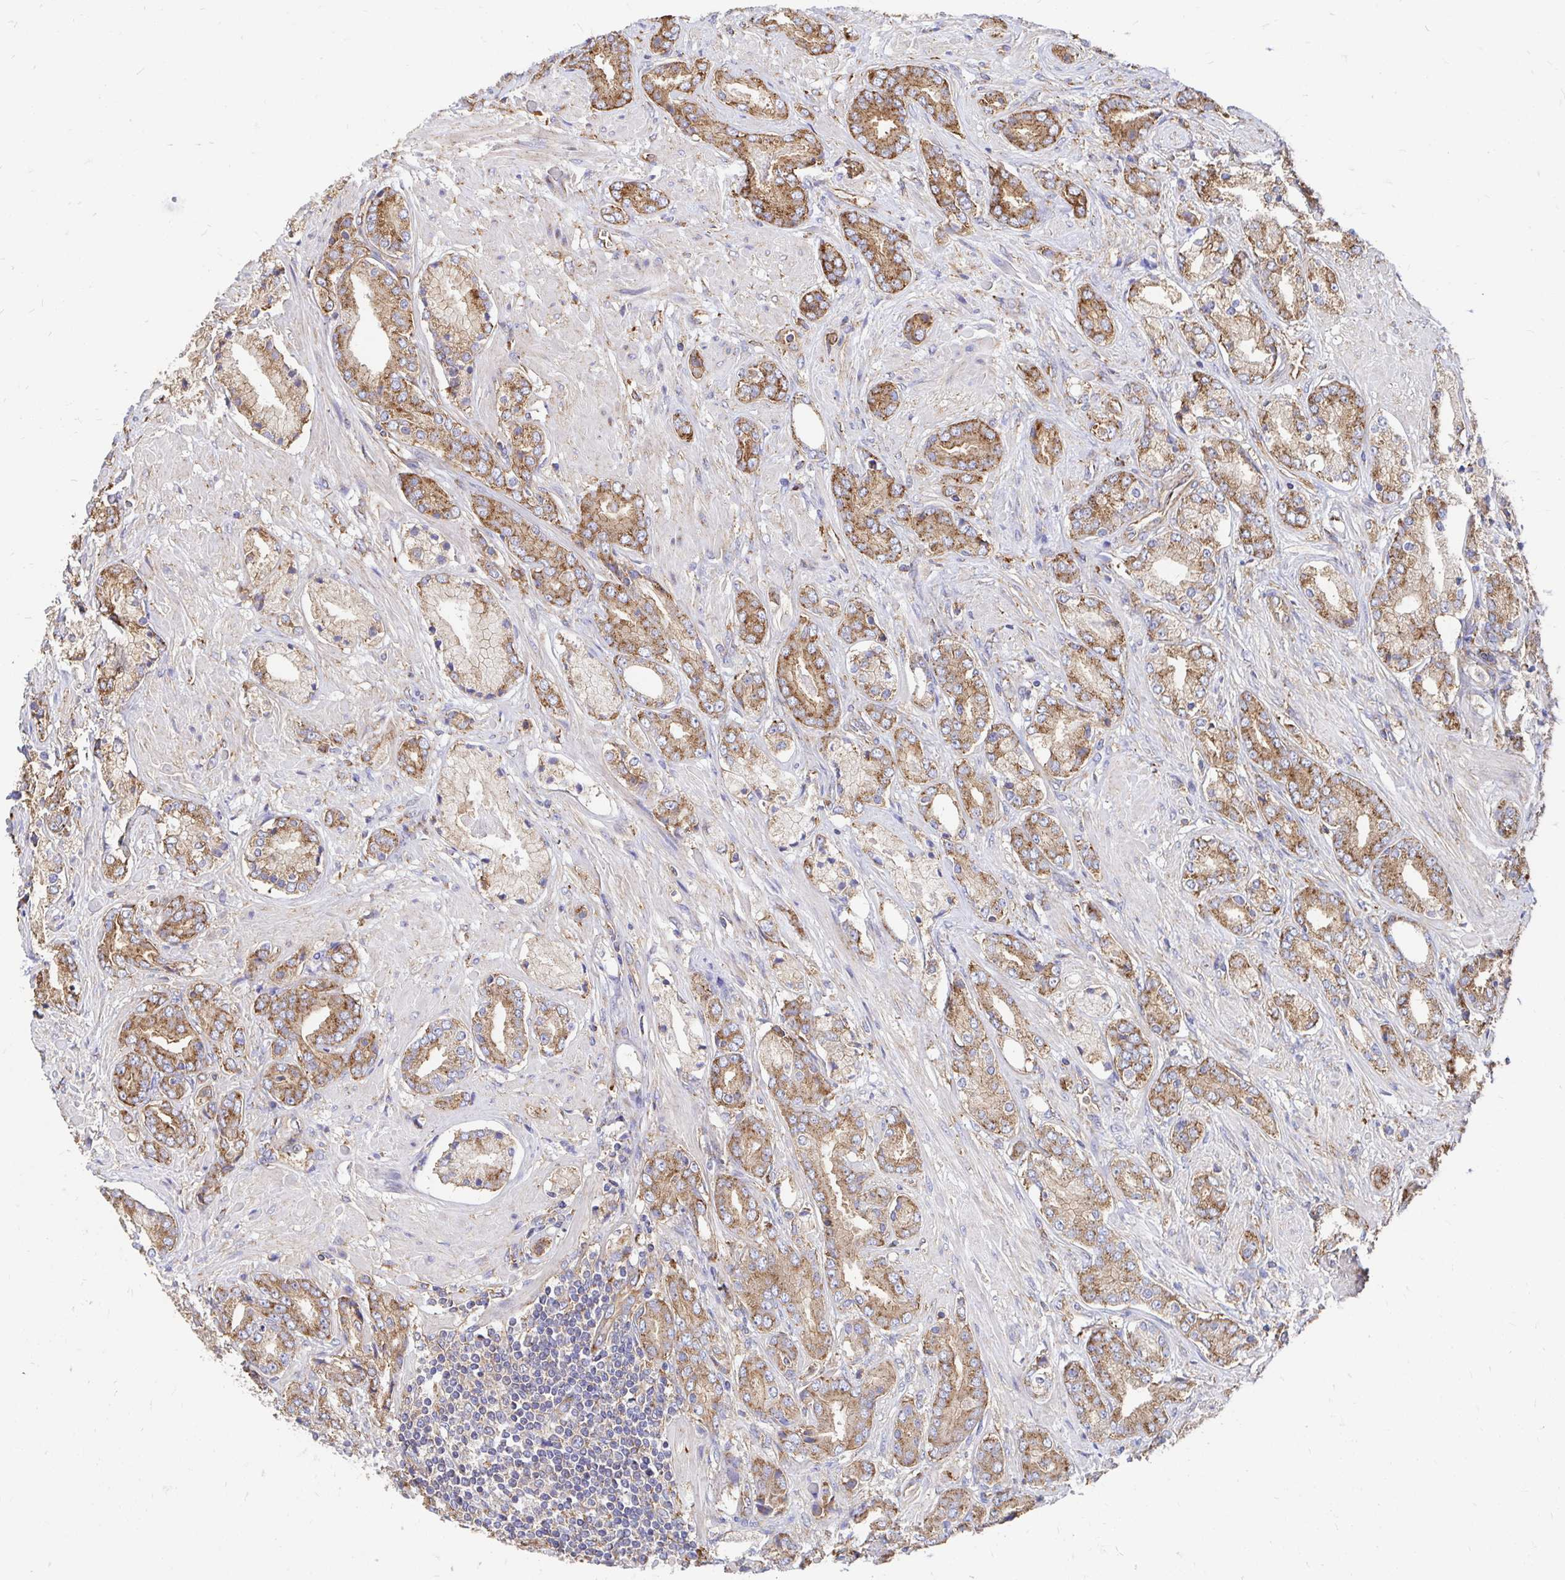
{"staining": {"intensity": "moderate", "quantity": ">75%", "location": "cytoplasmic/membranous"}, "tissue": "prostate cancer", "cell_type": "Tumor cells", "image_type": "cancer", "snomed": [{"axis": "morphology", "description": "Adenocarcinoma, High grade"}, {"axis": "topography", "description": "Prostate"}], "caption": "IHC of human high-grade adenocarcinoma (prostate) demonstrates medium levels of moderate cytoplasmic/membranous positivity in approximately >75% of tumor cells.", "gene": "CLTC", "patient": {"sex": "male", "age": 56}}